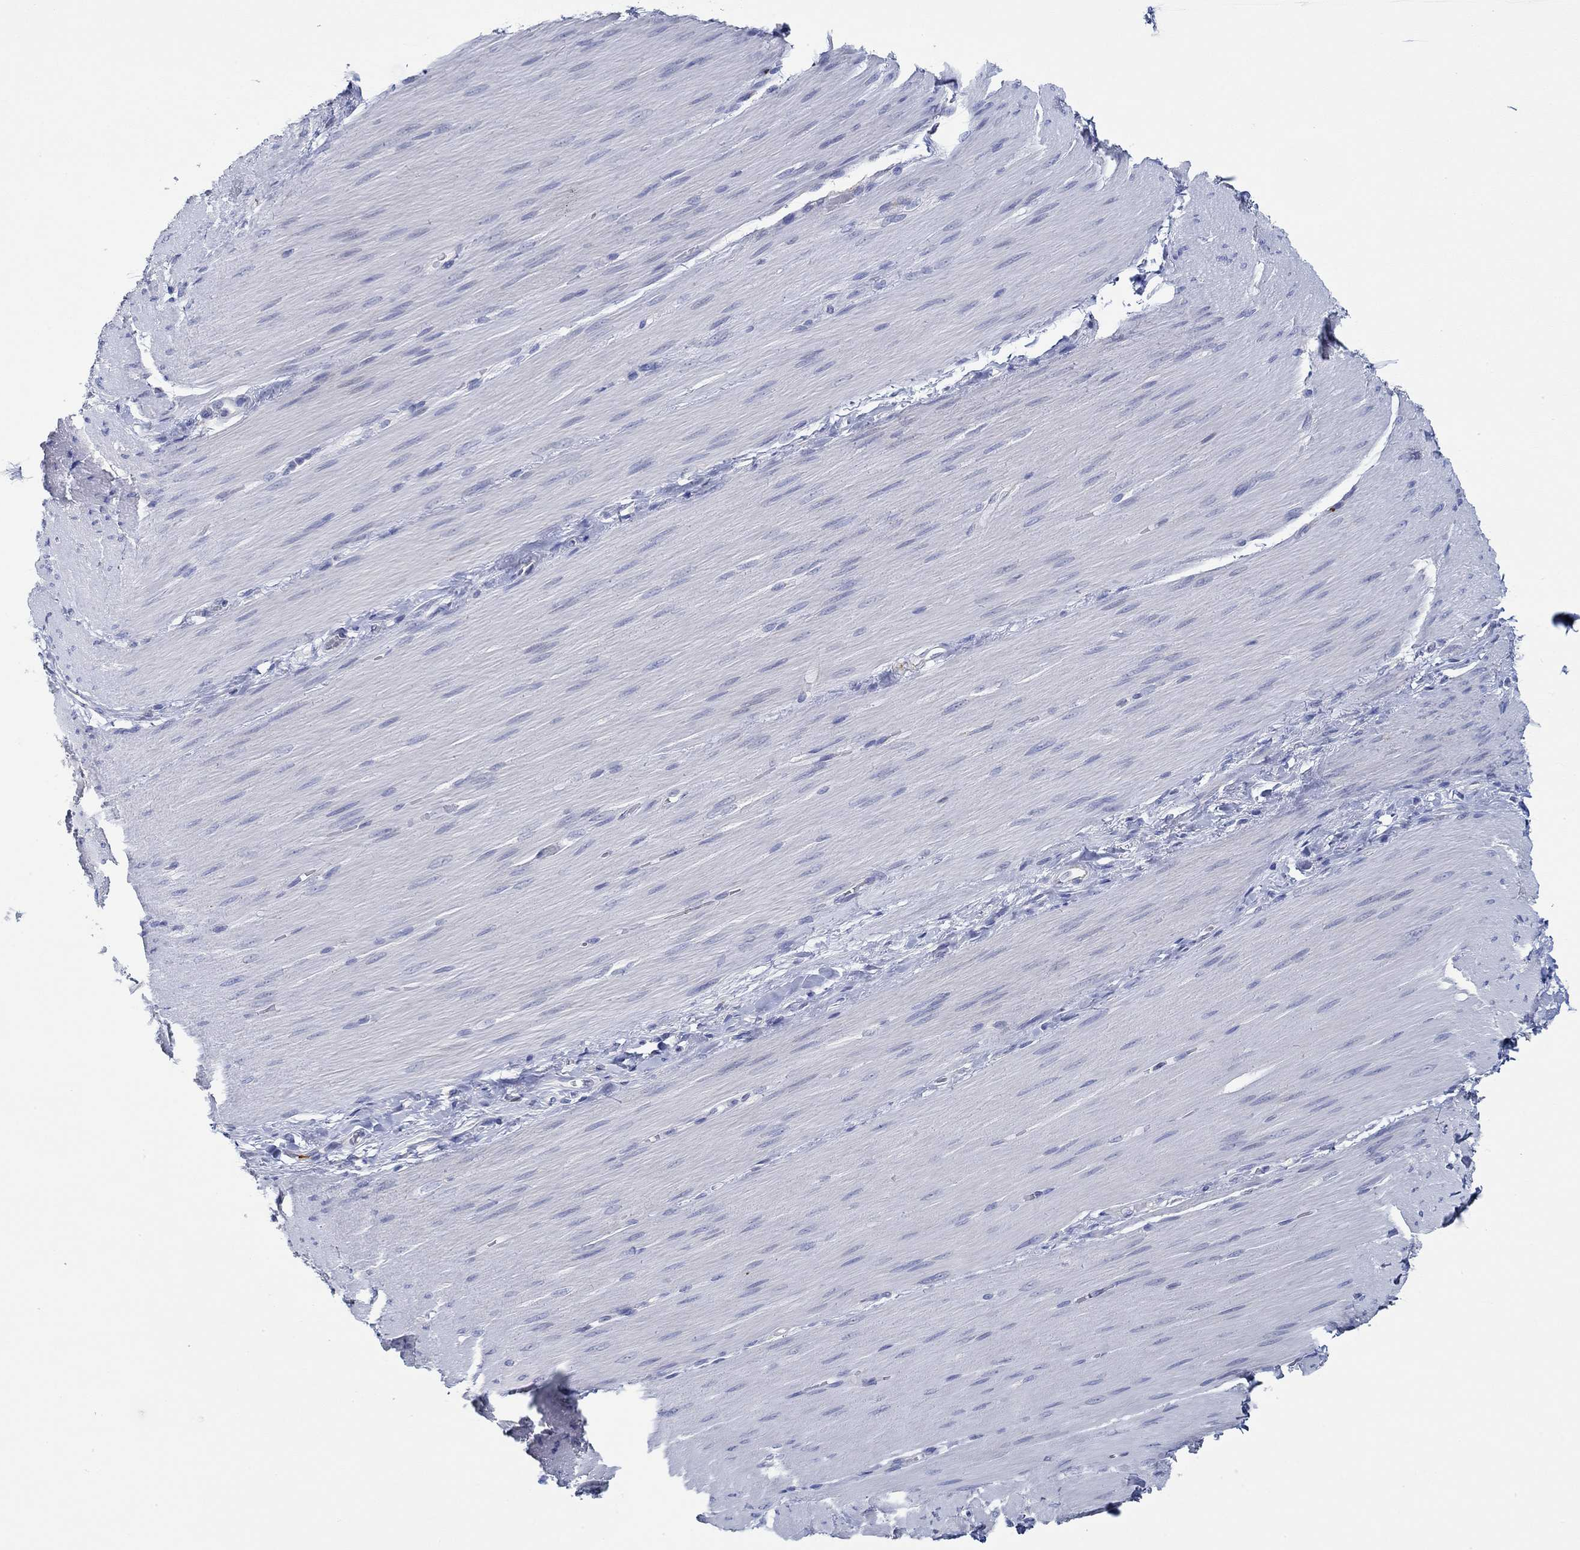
{"staining": {"intensity": "negative", "quantity": "none", "location": "none"}, "tissue": "adipose tissue", "cell_type": "Adipocytes", "image_type": "normal", "snomed": [{"axis": "morphology", "description": "Normal tissue, NOS"}, {"axis": "topography", "description": "Smooth muscle"}, {"axis": "topography", "description": "Duodenum"}, {"axis": "topography", "description": "Peripheral nerve tissue"}], "caption": "High power microscopy photomicrograph of an immunohistochemistry micrograph of unremarkable adipose tissue, revealing no significant expression in adipocytes.", "gene": "SLC27A3", "patient": {"sex": "female", "age": 61}}